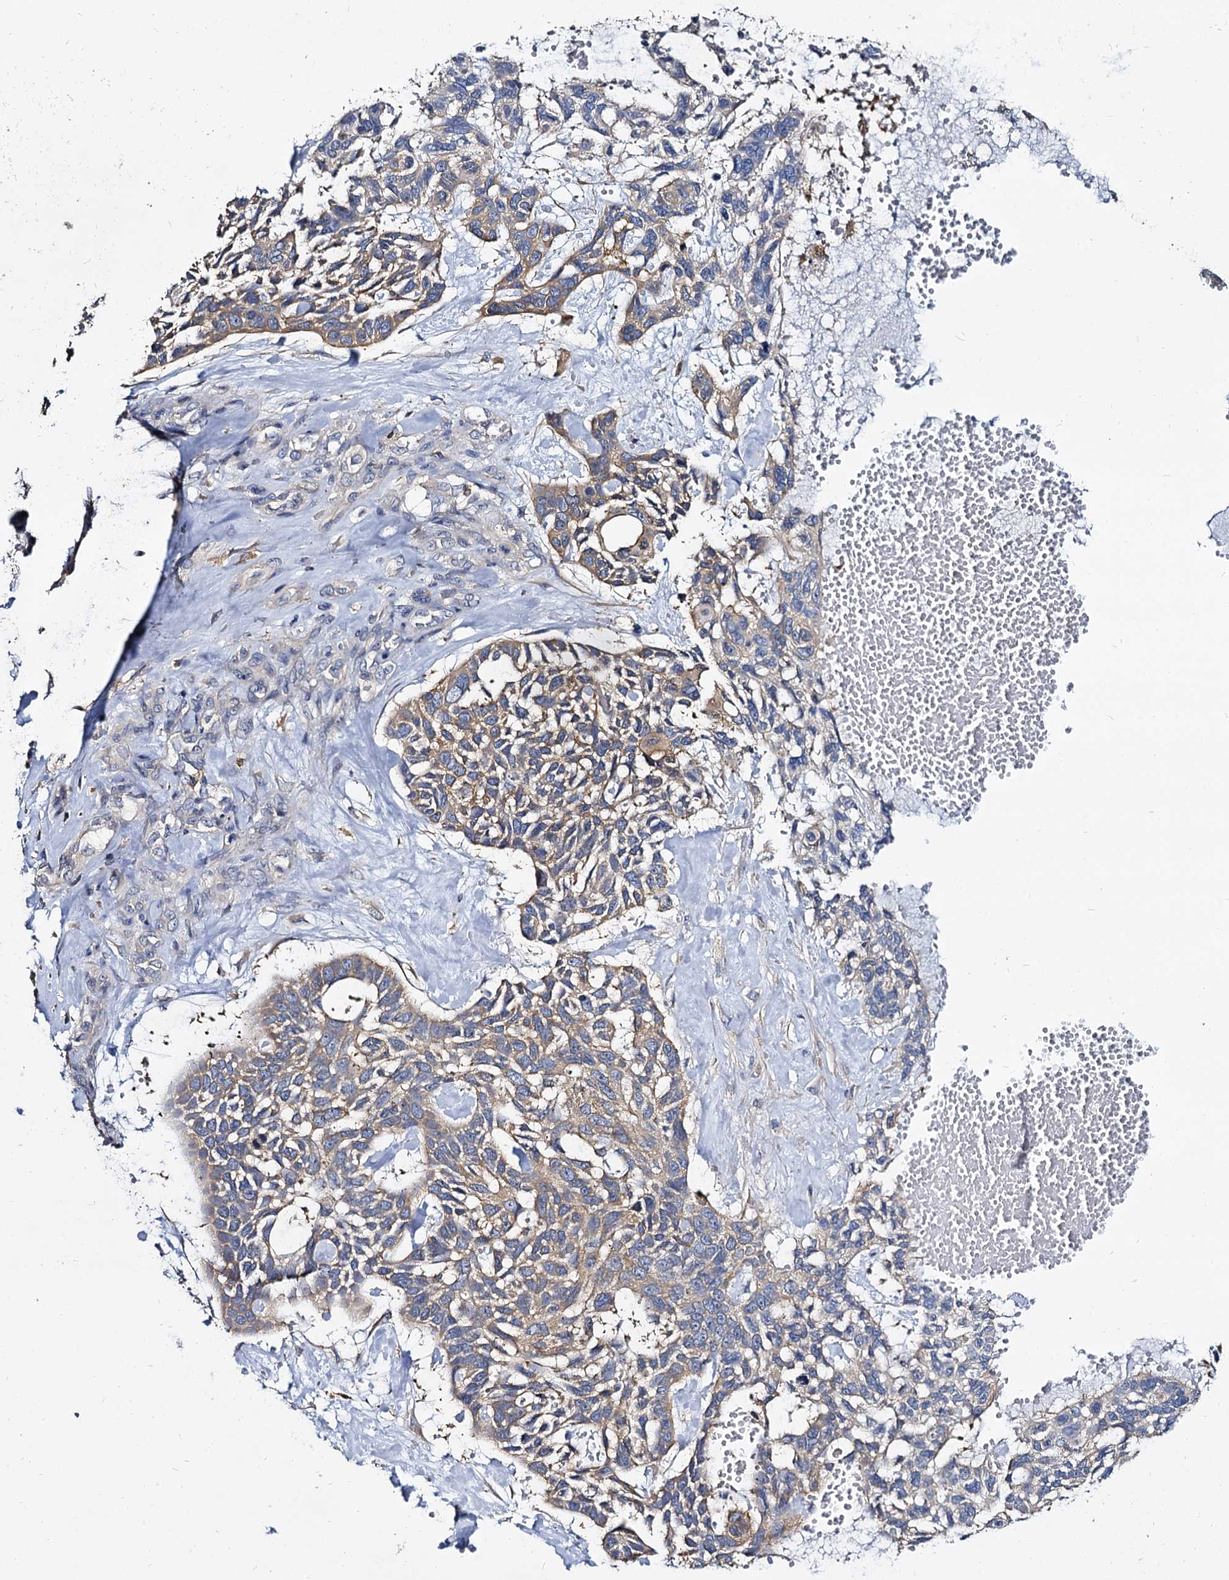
{"staining": {"intensity": "weak", "quantity": ">75%", "location": "cytoplasmic/membranous"}, "tissue": "skin cancer", "cell_type": "Tumor cells", "image_type": "cancer", "snomed": [{"axis": "morphology", "description": "Basal cell carcinoma"}, {"axis": "topography", "description": "Skin"}], "caption": "Immunohistochemistry (IHC) staining of skin cancer (basal cell carcinoma), which displays low levels of weak cytoplasmic/membranous positivity in about >75% of tumor cells indicating weak cytoplasmic/membranous protein staining. The staining was performed using DAB (brown) for protein detection and nuclei were counterstained in hematoxylin (blue).", "gene": "ANKRD13A", "patient": {"sex": "male", "age": 88}}